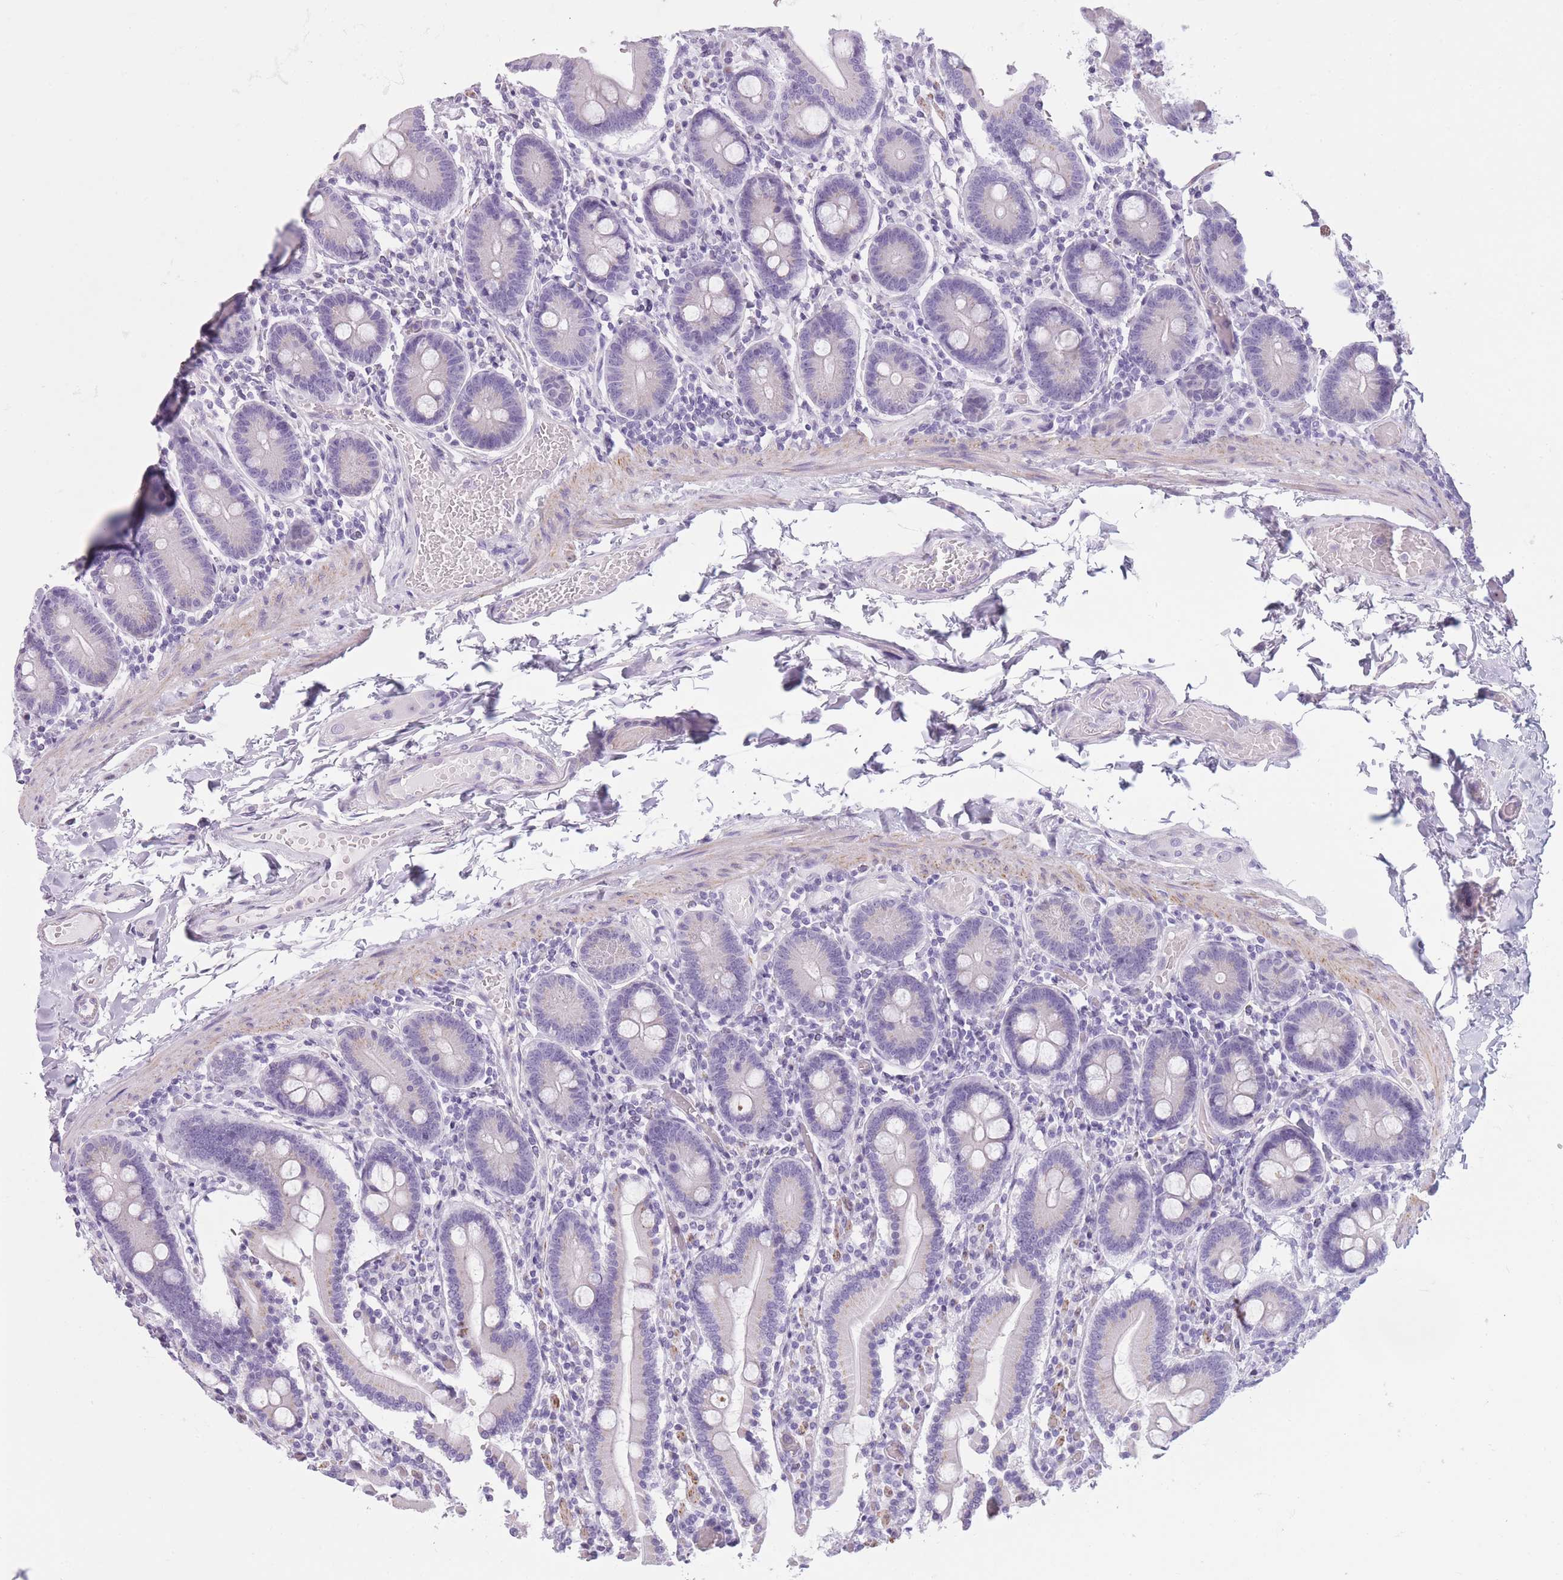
{"staining": {"intensity": "weak", "quantity": "<25%", "location": "cytoplasmic/membranous"}, "tissue": "duodenum", "cell_type": "Glandular cells", "image_type": "normal", "snomed": [{"axis": "morphology", "description": "Normal tissue, NOS"}, {"axis": "topography", "description": "Duodenum"}], "caption": "Immunohistochemistry (IHC) histopathology image of benign duodenum: duodenum stained with DAB shows no significant protein staining in glandular cells. (DAB (3,3'-diaminobenzidine) IHC, high magnification).", "gene": "GOLGA6A", "patient": {"sex": "male", "age": 55}}